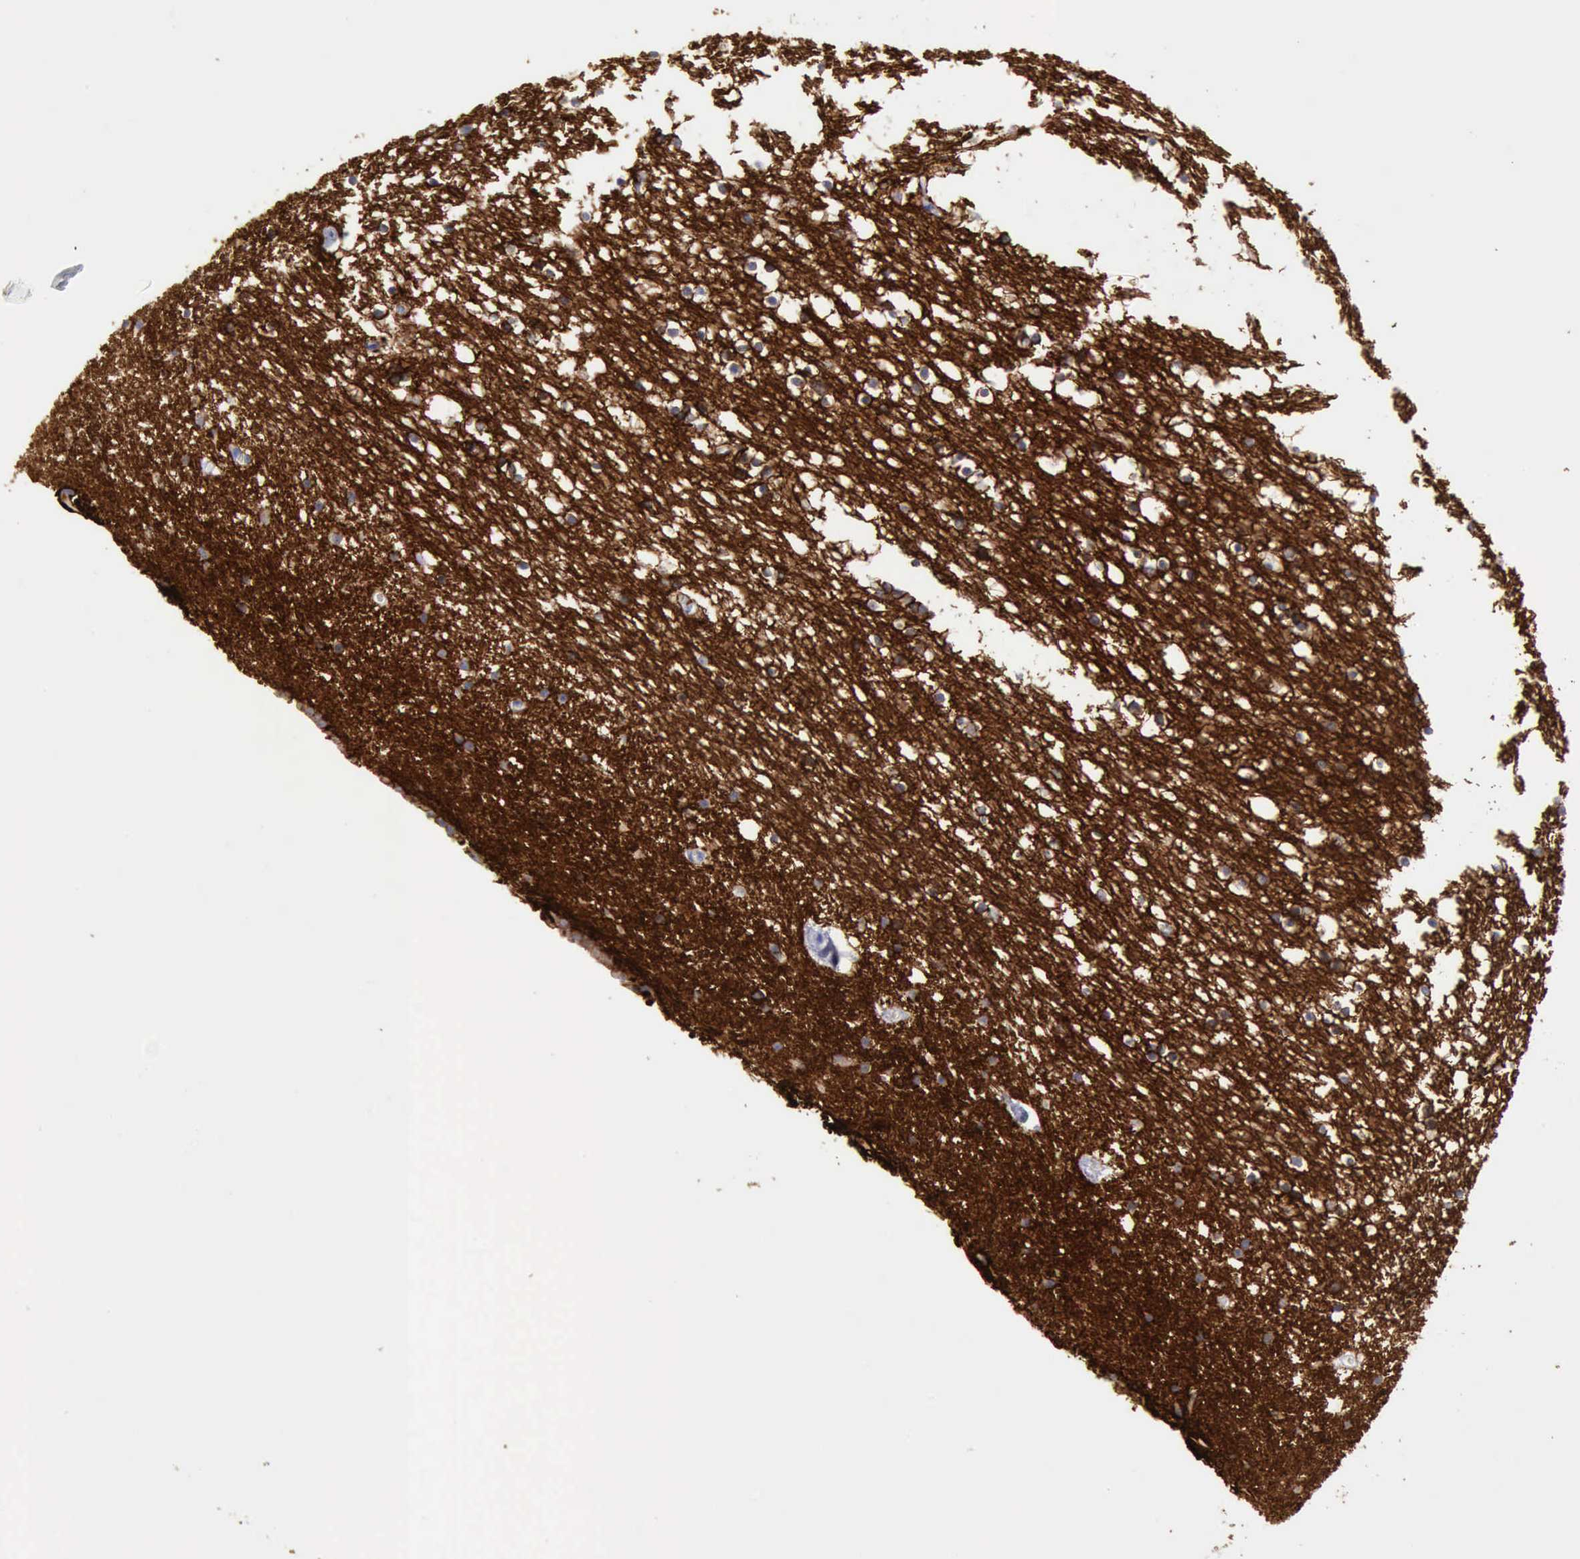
{"staining": {"intensity": "moderate", "quantity": "<25%", "location": "cytoplasmic/membranous"}, "tissue": "caudate", "cell_type": "Glial cells", "image_type": "normal", "snomed": [{"axis": "morphology", "description": "Normal tissue, NOS"}, {"axis": "topography", "description": "Lateral ventricle wall"}], "caption": "Moderate cytoplasmic/membranous expression for a protein is identified in approximately <25% of glial cells of unremarkable caudate using immunohistochemistry.", "gene": "NCAM1", "patient": {"sex": "male", "age": 45}}